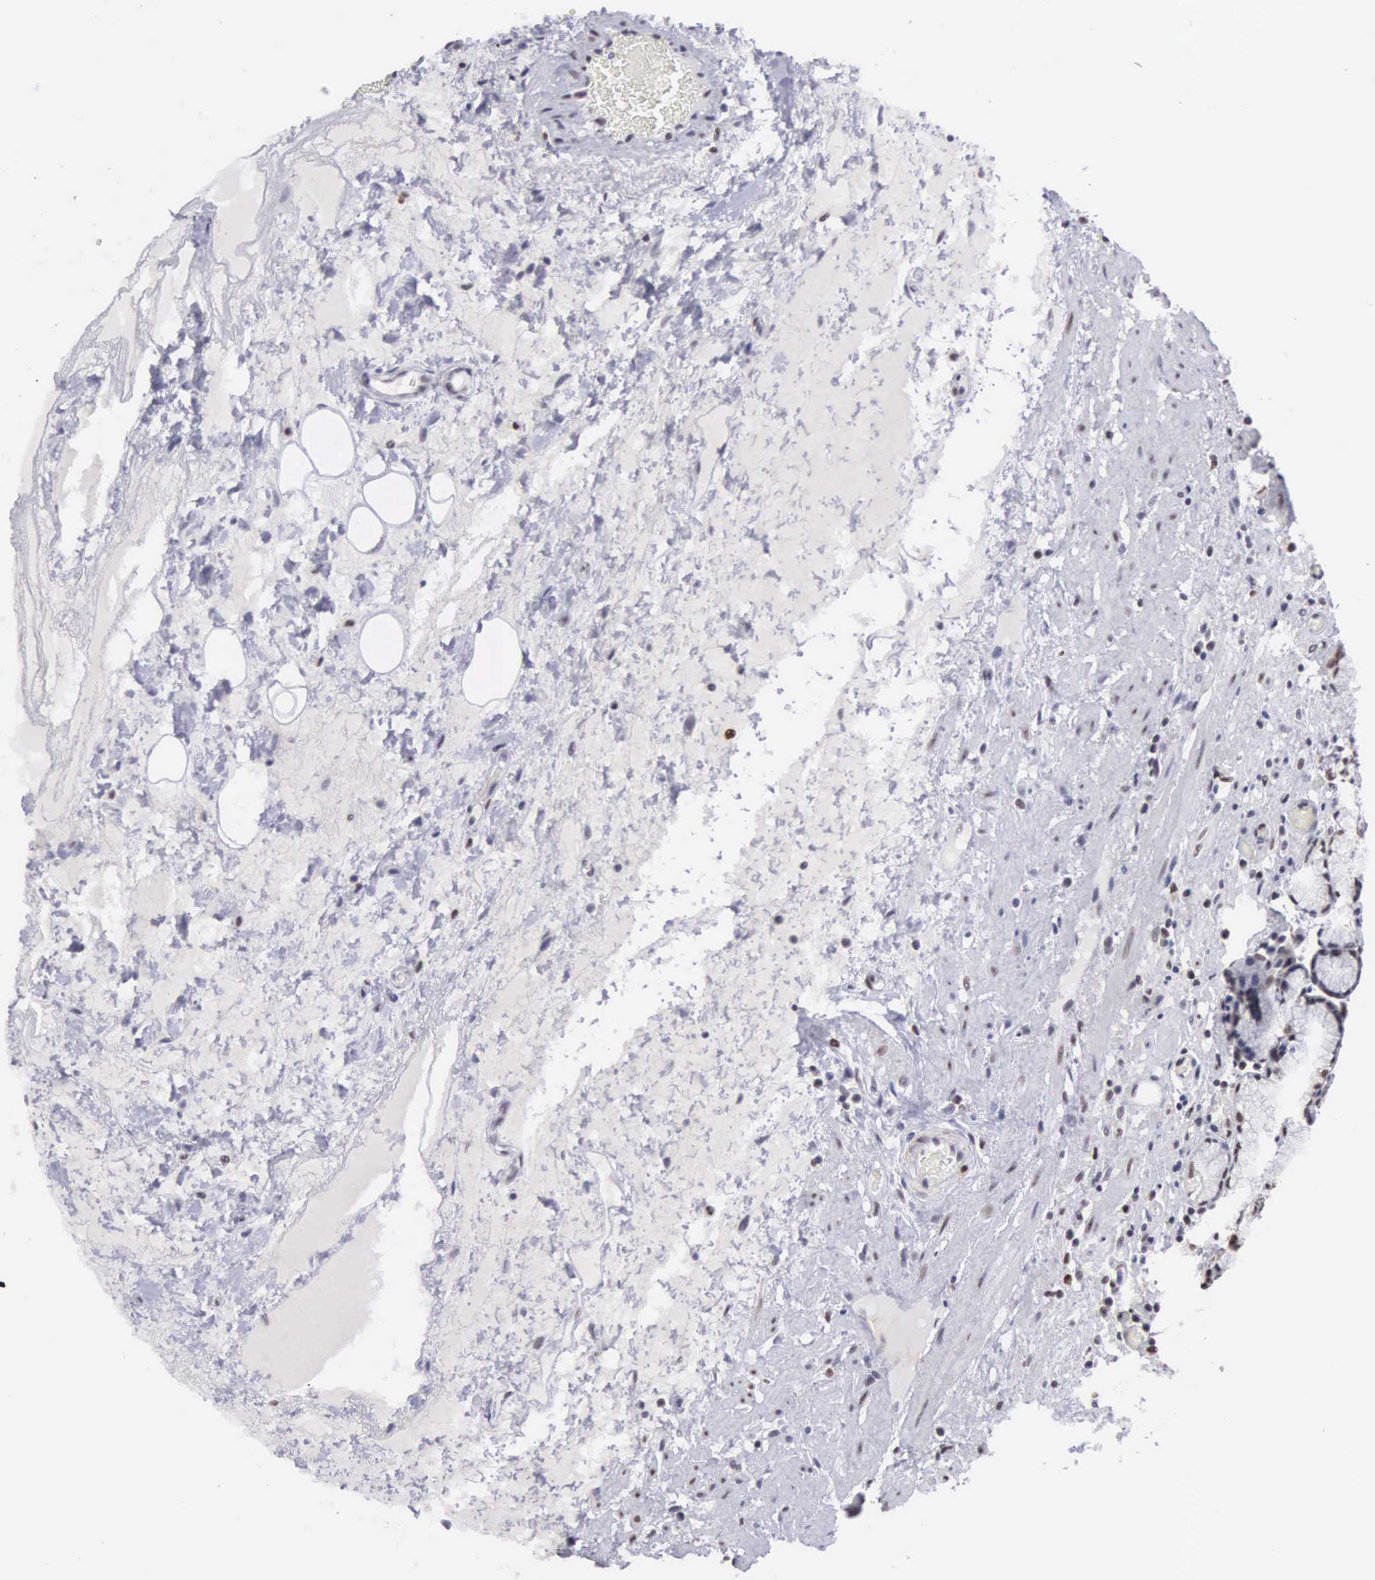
{"staining": {"intensity": "weak", "quantity": "25%-75%", "location": "nuclear"}, "tissue": "stomach", "cell_type": "Glandular cells", "image_type": "normal", "snomed": [{"axis": "morphology", "description": "Normal tissue, NOS"}, {"axis": "topography", "description": "Stomach, lower"}, {"axis": "topography", "description": "Duodenum"}], "caption": "Stomach stained for a protein (brown) reveals weak nuclear positive staining in about 25%-75% of glandular cells.", "gene": "ETV6", "patient": {"sex": "male", "age": 84}}